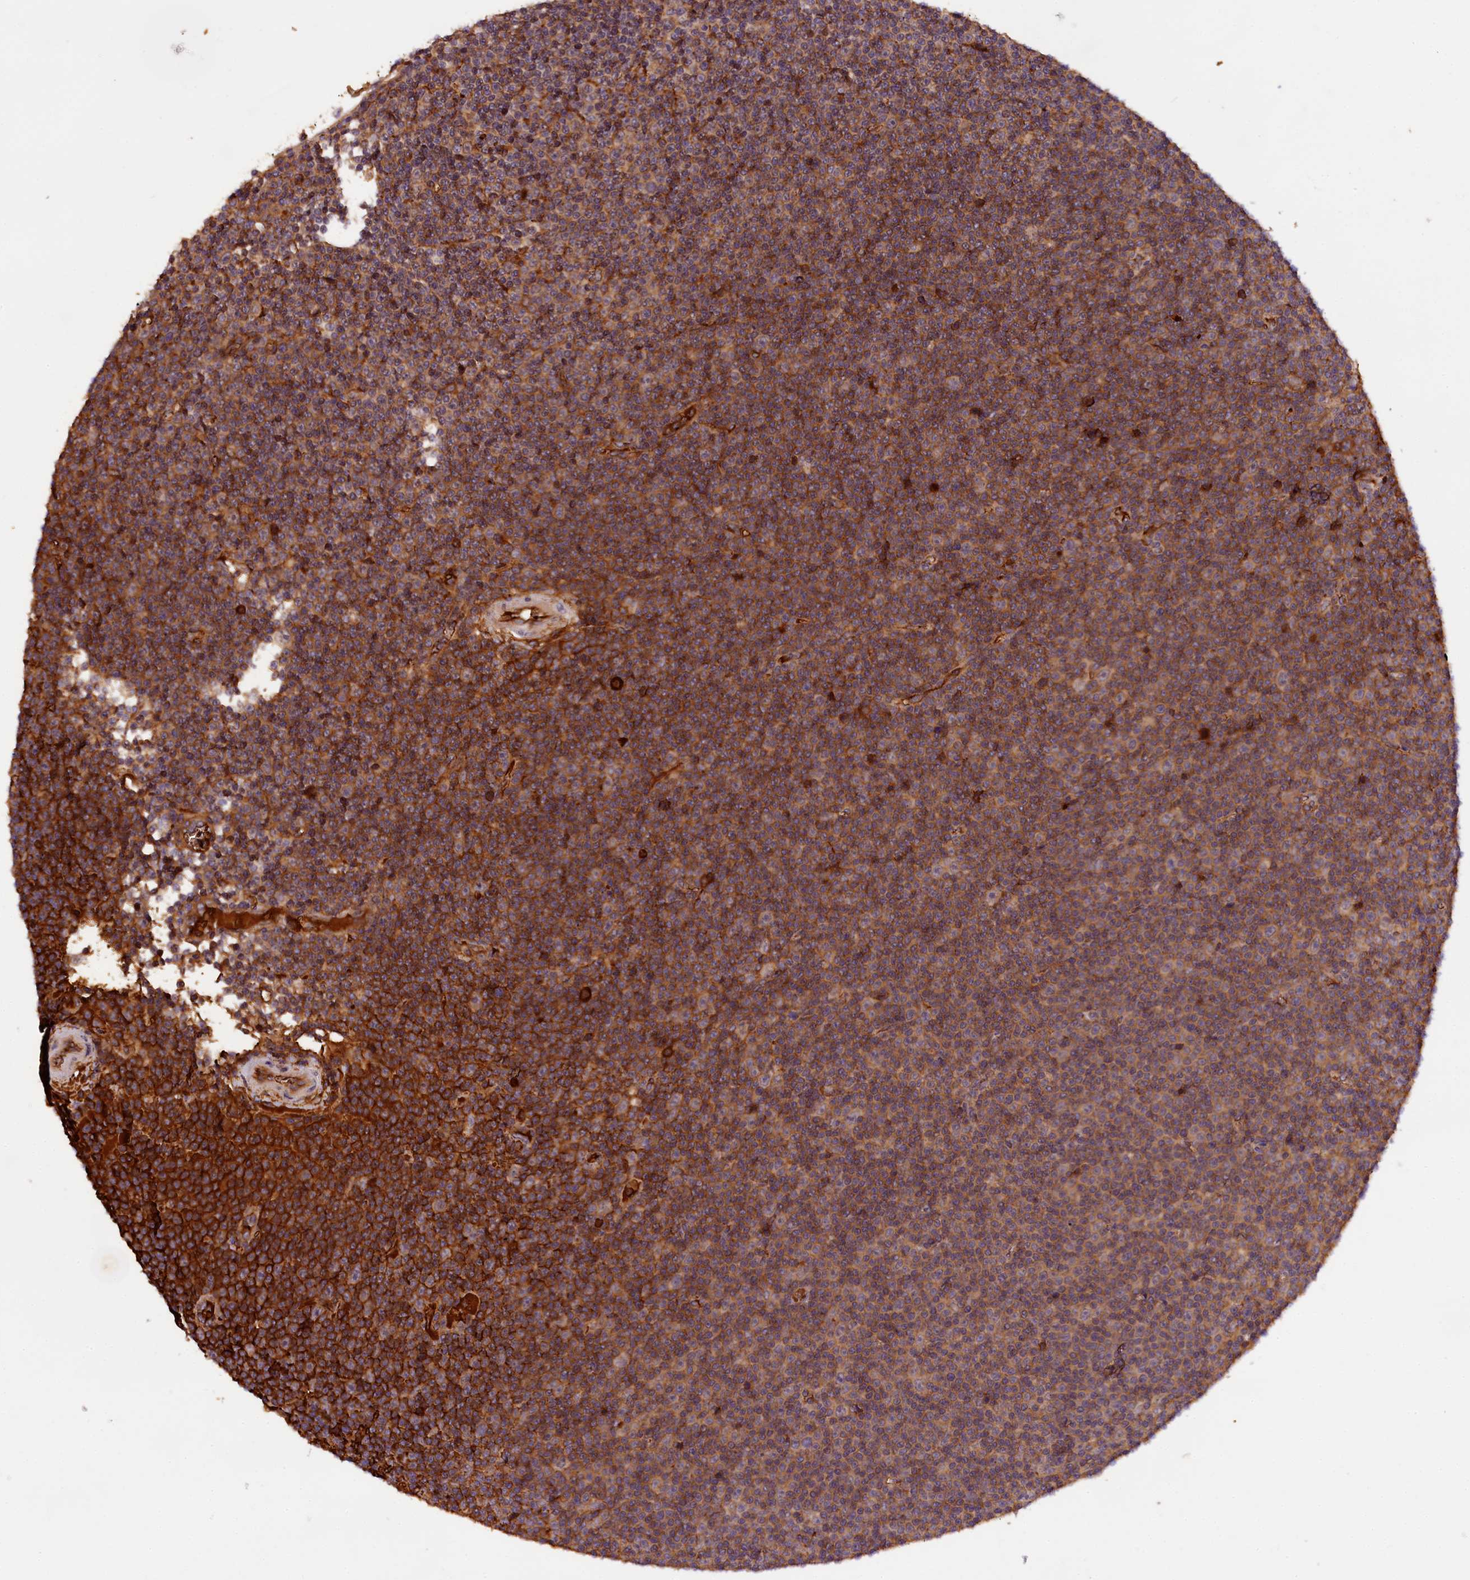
{"staining": {"intensity": "moderate", "quantity": ">75%", "location": "cytoplasmic/membranous"}, "tissue": "lymphoma", "cell_type": "Tumor cells", "image_type": "cancer", "snomed": [{"axis": "morphology", "description": "Malignant lymphoma, non-Hodgkin's type, Low grade"}, {"axis": "topography", "description": "Lymph node"}], "caption": "Tumor cells reveal medium levels of moderate cytoplasmic/membranous expression in approximately >75% of cells in low-grade malignant lymphoma, non-Hodgkin's type. Nuclei are stained in blue.", "gene": "PHAF1", "patient": {"sex": "female", "age": 67}}